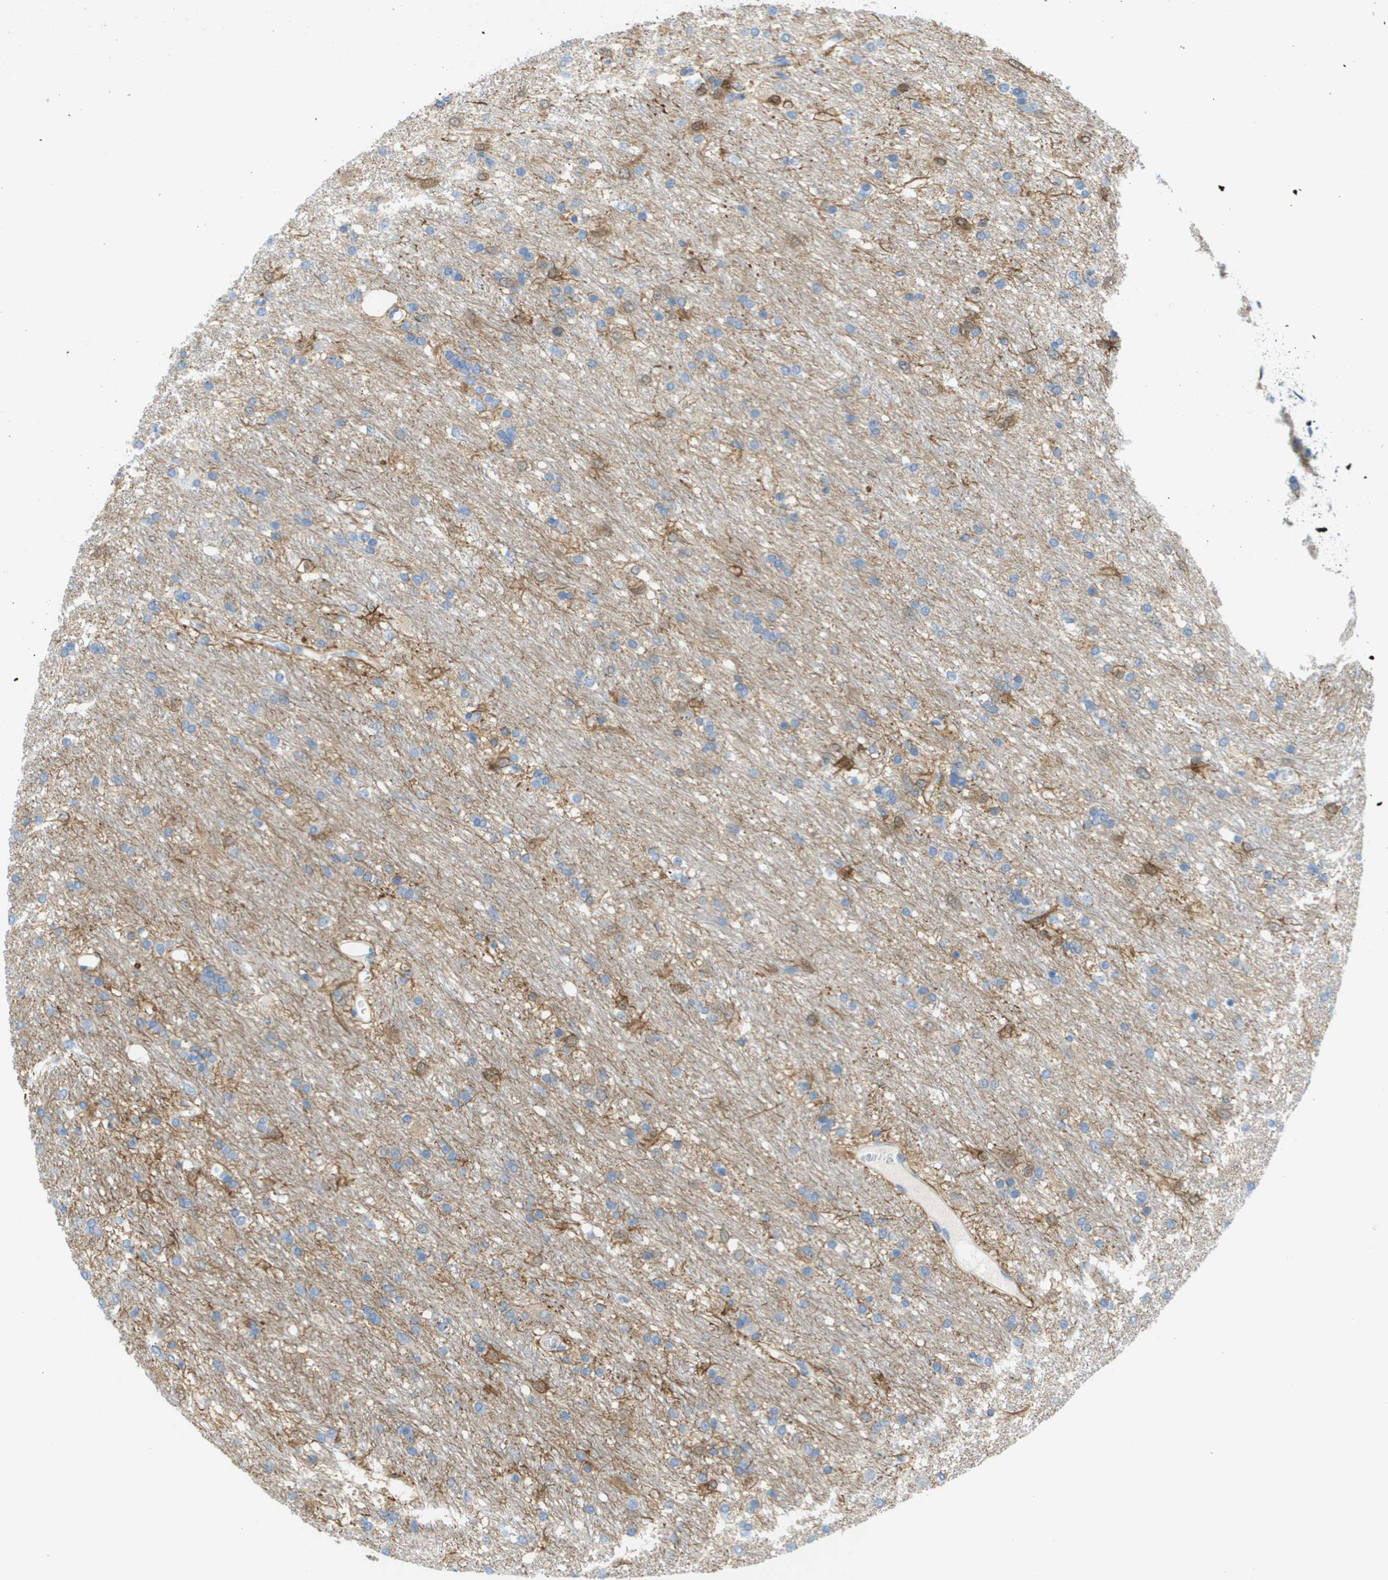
{"staining": {"intensity": "weak", "quantity": "25%-75%", "location": "cytoplasmic/membranous"}, "tissue": "glioma", "cell_type": "Tumor cells", "image_type": "cancer", "snomed": [{"axis": "morphology", "description": "Glioma, malignant, Low grade"}, {"axis": "topography", "description": "Brain"}], "caption": "Malignant low-grade glioma stained with DAB immunohistochemistry exhibits low levels of weak cytoplasmic/membranous positivity in approximately 25%-75% of tumor cells.", "gene": "CUL9", "patient": {"sex": "male", "age": 77}}